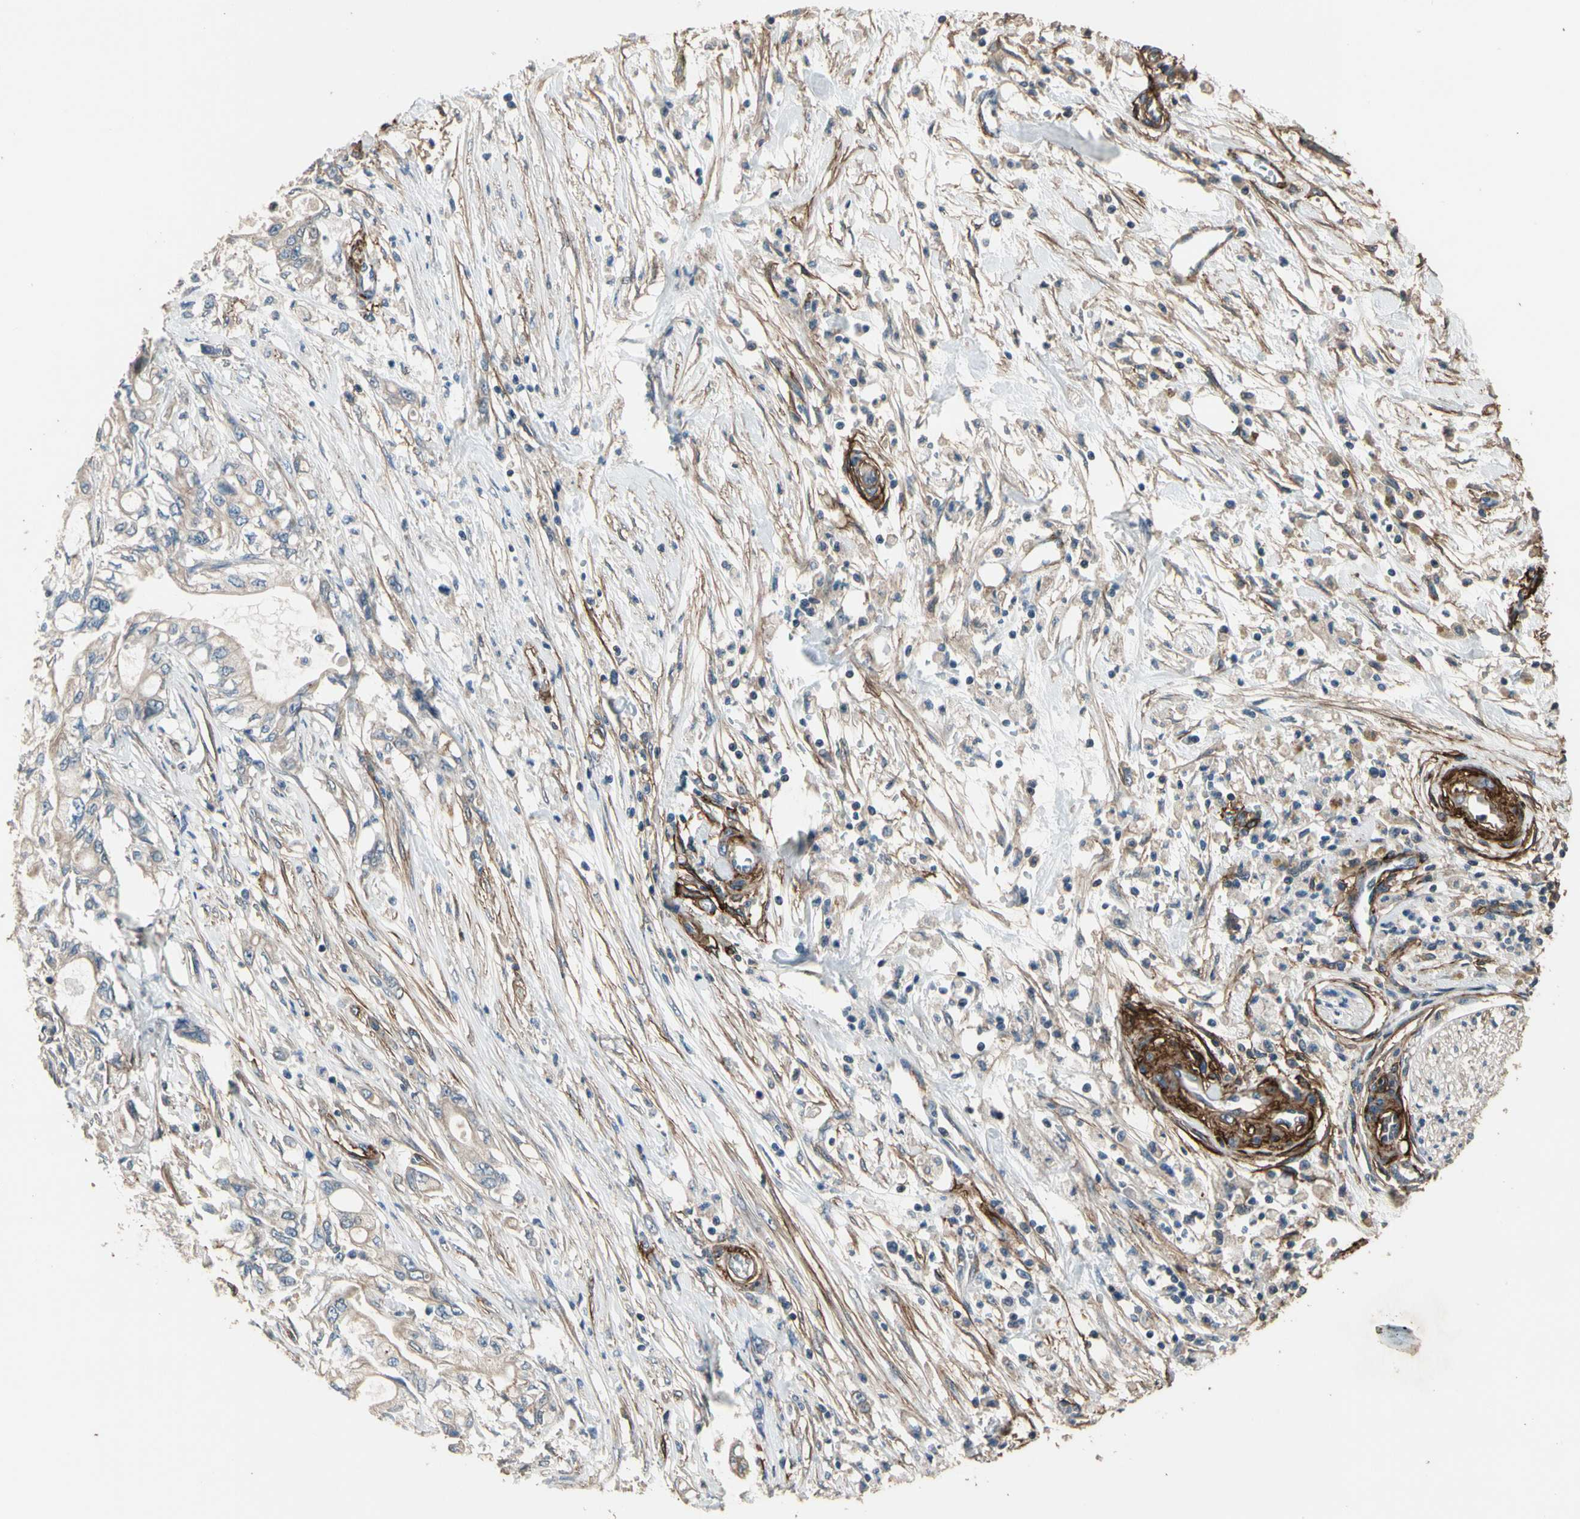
{"staining": {"intensity": "weak", "quantity": ">75%", "location": "cytoplasmic/membranous"}, "tissue": "pancreatic cancer", "cell_type": "Tumor cells", "image_type": "cancer", "snomed": [{"axis": "morphology", "description": "Adenocarcinoma, NOS"}, {"axis": "topography", "description": "Pancreas"}], "caption": "Weak cytoplasmic/membranous positivity is identified in about >75% of tumor cells in pancreatic cancer (adenocarcinoma). Immunohistochemistry stains the protein in brown and the nuclei are stained blue.", "gene": "SUSD2", "patient": {"sex": "male", "age": 79}}